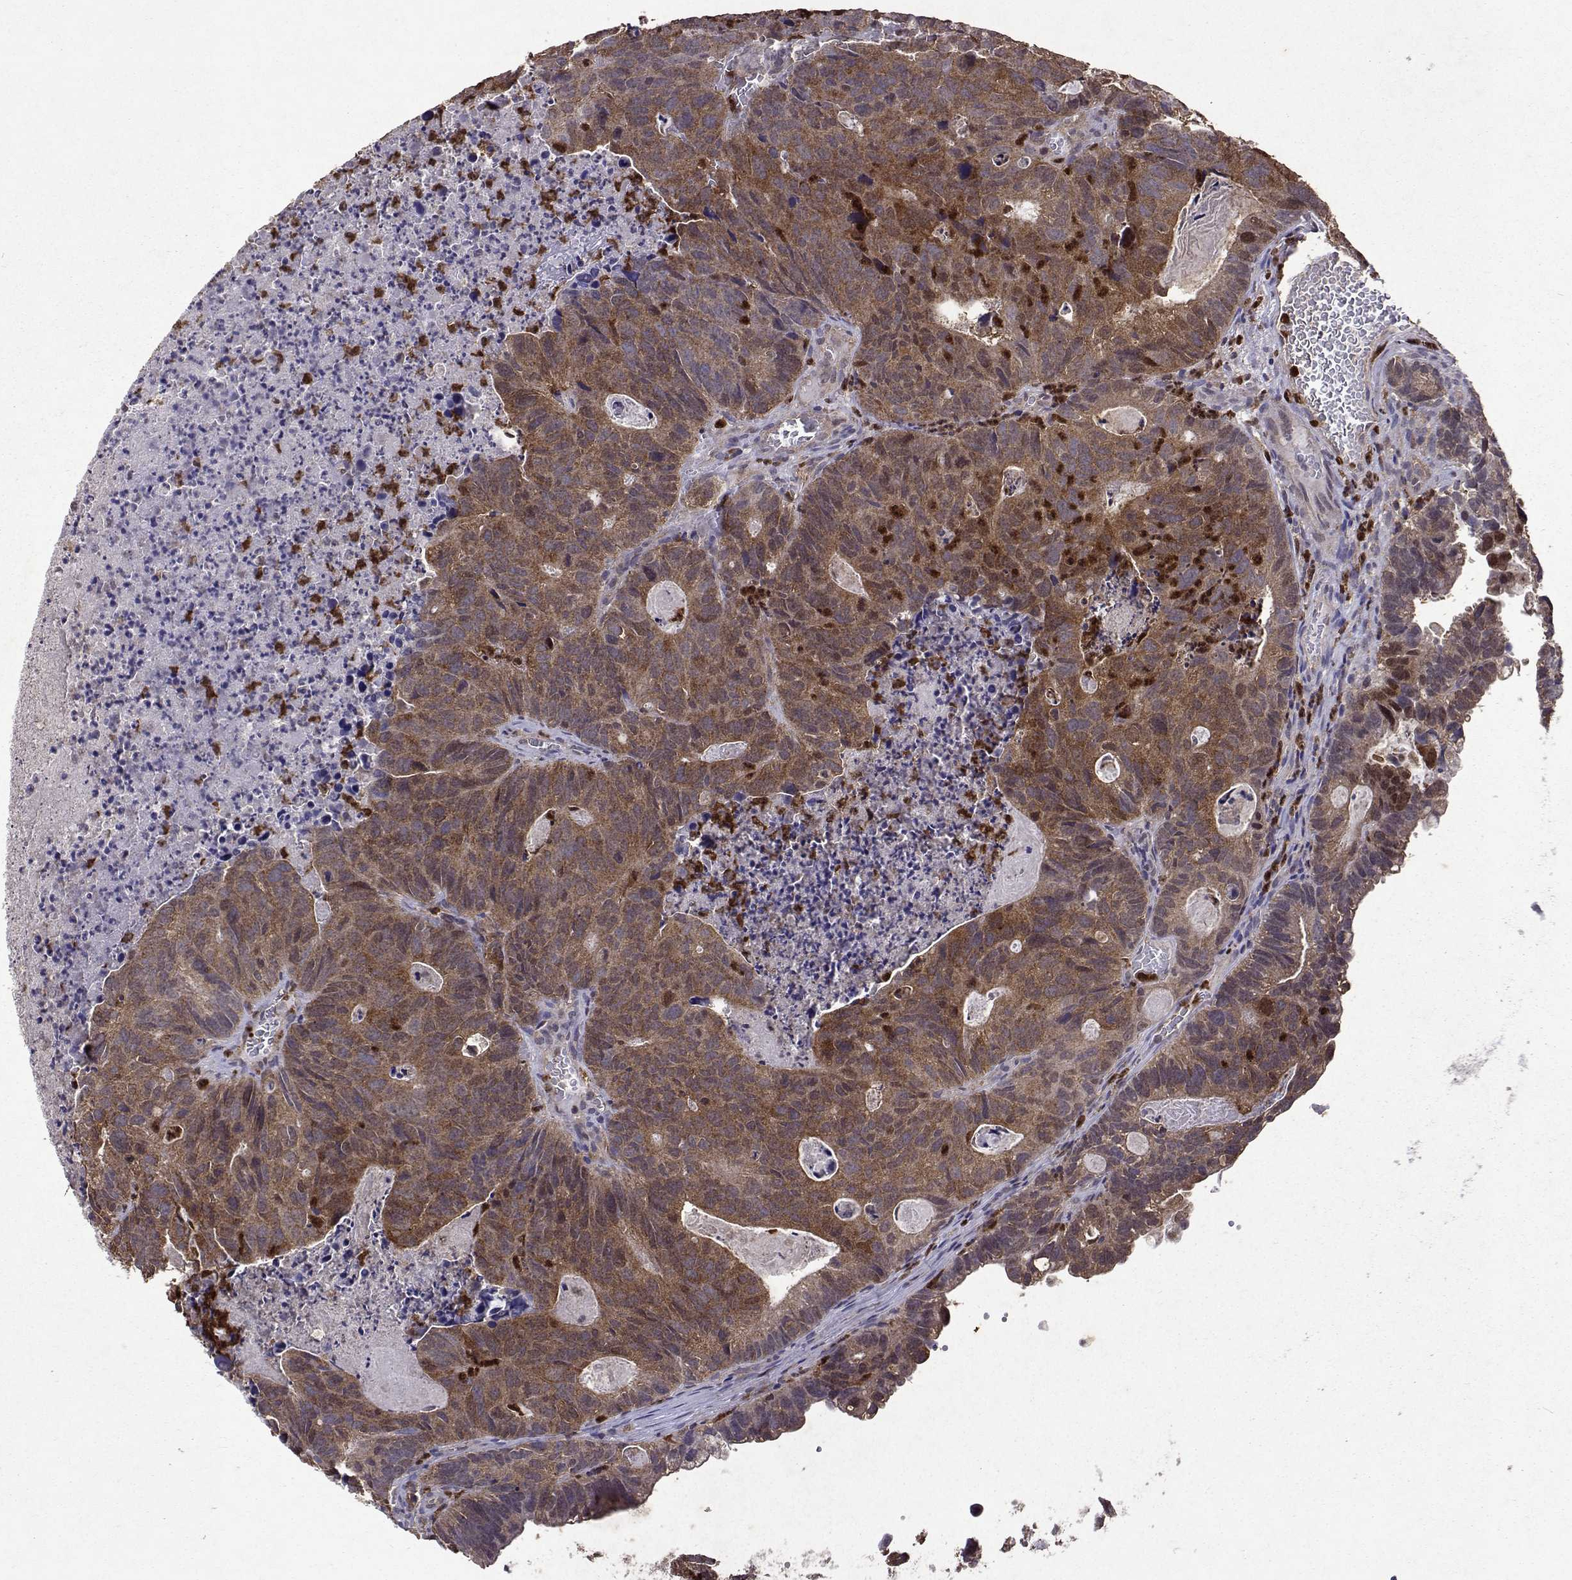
{"staining": {"intensity": "moderate", "quantity": ">75%", "location": "cytoplasmic/membranous"}, "tissue": "head and neck cancer", "cell_type": "Tumor cells", "image_type": "cancer", "snomed": [{"axis": "morphology", "description": "Adenocarcinoma, NOS"}, {"axis": "topography", "description": "Head-Neck"}], "caption": "Immunohistochemical staining of head and neck adenocarcinoma reveals moderate cytoplasmic/membranous protein positivity in approximately >75% of tumor cells.", "gene": "APAF1", "patient": {"sex": "male", "age": 62}}